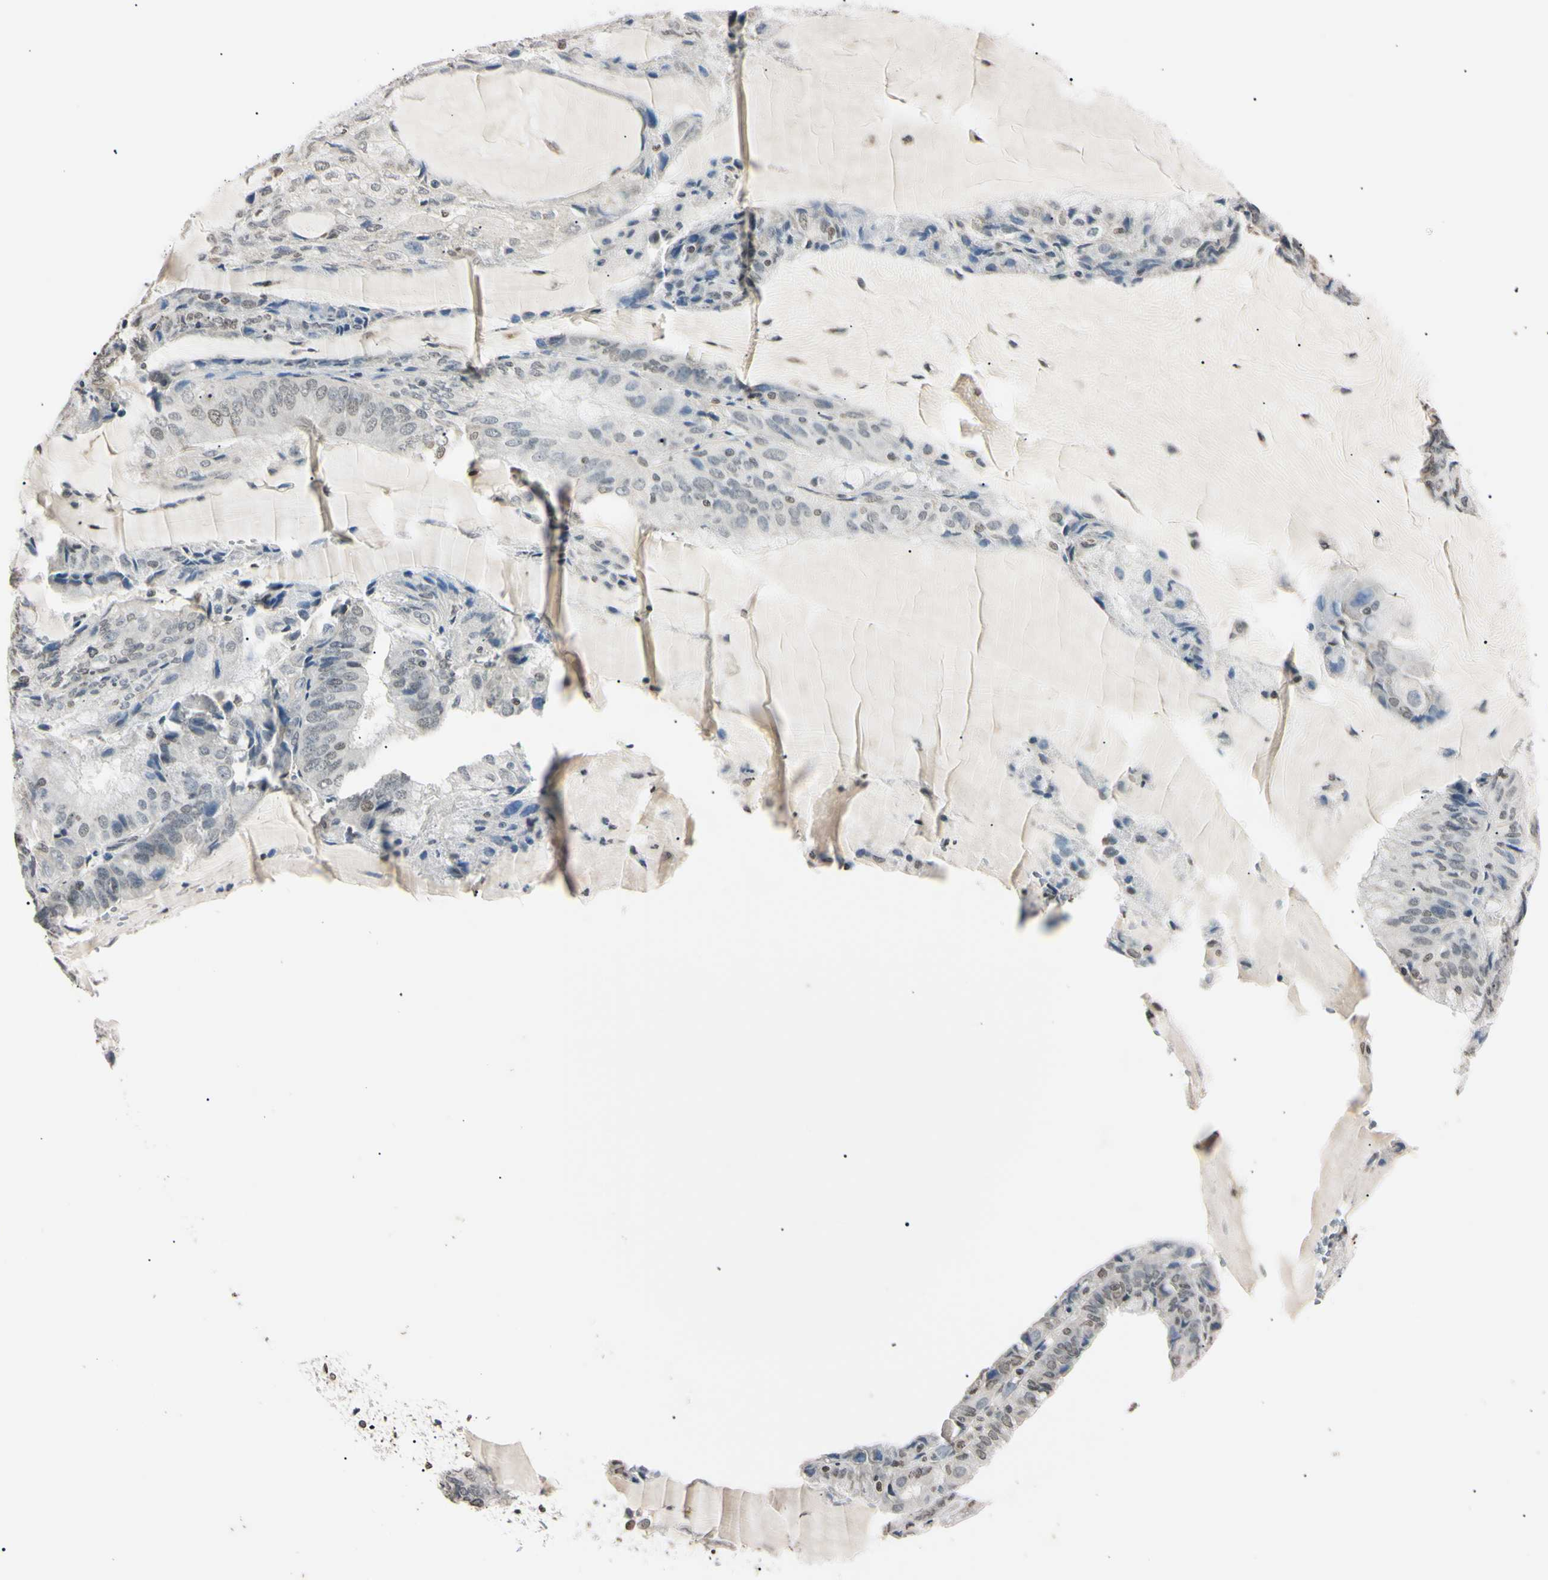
{"staining": {"intensity": "weak", "quantity": "<25%", "location": "nuclear"}, "tissue": "endometrial cancer", "cell_type": "Tumor cells", "image_type": "cancer", "snomed": [{"axis": "morphology", "description": "Adenocarcinoma, NOS"}, {"axis": "topography", "description": "Endometrium"}], "caption": "High magnification brightfield microscopy of endometrial cancer (adenocarcinoma) stained with DAB (brown) and counterstained with hematoxylin (blue): tumor cells show no significant expression.", "gene": "CDC45", "patient": {"sex": "female", "age": 81}}